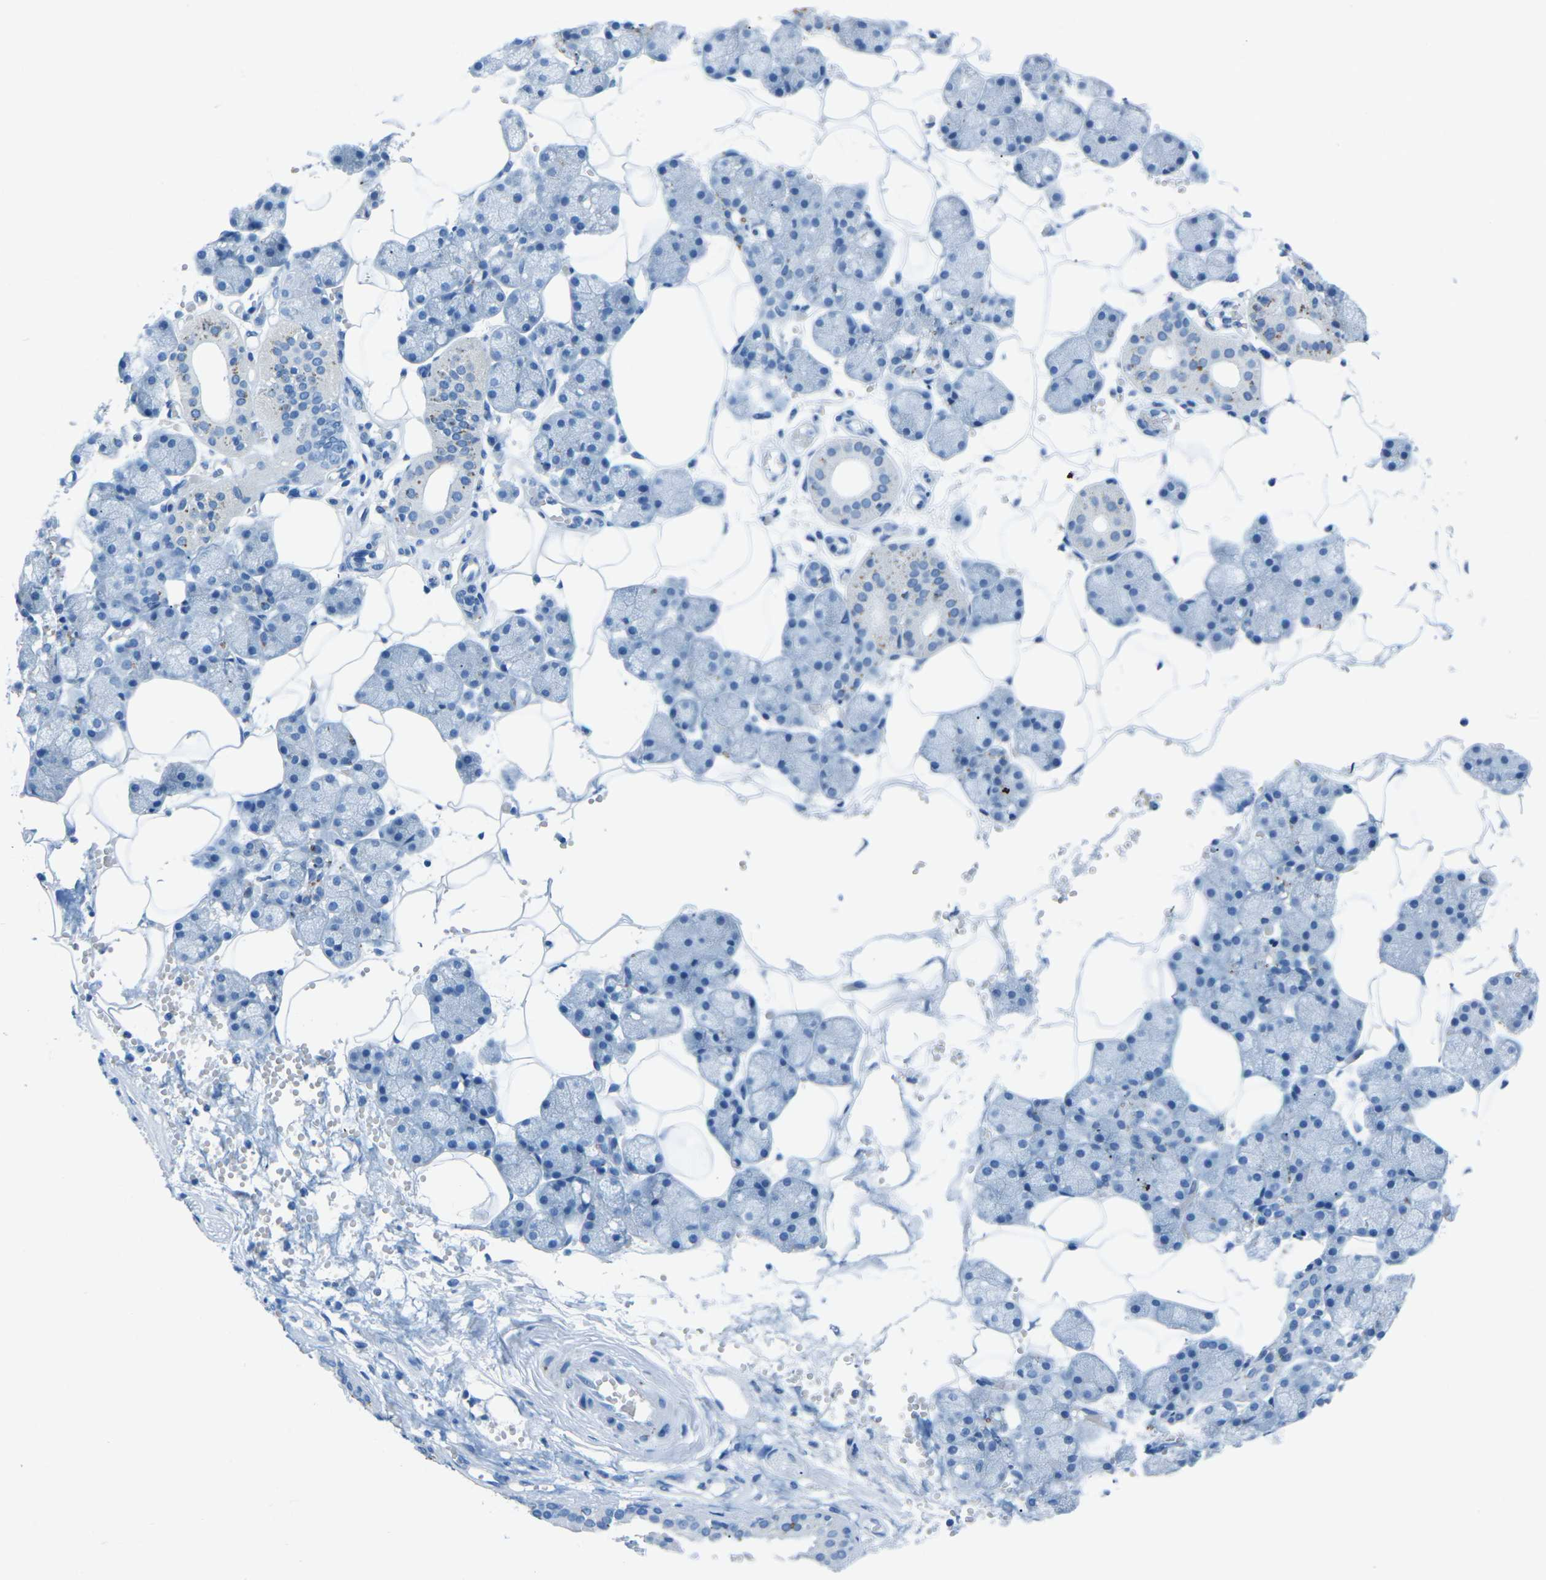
{"staining": {"intensity": "negative", "quantity": "none", "location": "none"}, "tissue": "salivary gland", "cell_type": "Glandular cells", "image_type": "normal", "snomed": [{"axis": "morphology", "description": "Normal tissue, NOS"}, {"axis": "topography", "description": "Salivary gland"}], "caption": "IHC of unremarkable salivary gland demonstrates no expression in glandular cells. (IHC, brightfield microscopy, high magnification).", "gene": "MYH8", "patient": {"sex": "male", "age": 62}}